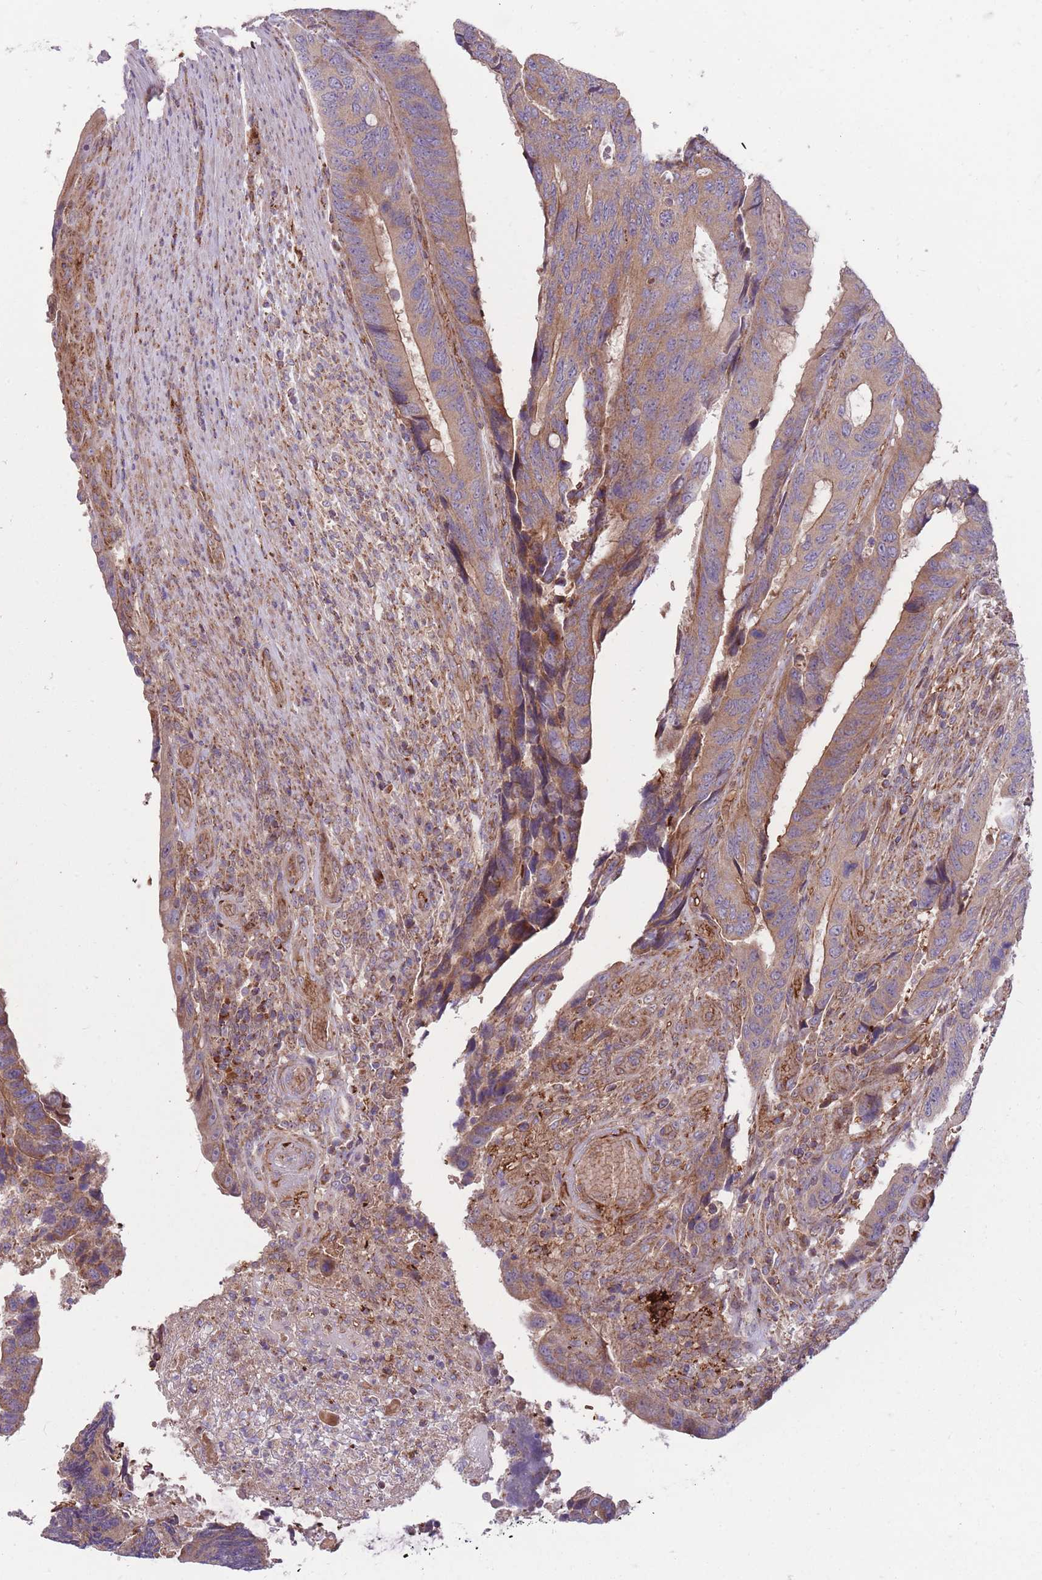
{"staining": {"intensity": "moderate", "quantity": ">75%", "location": "cytoplasmic/membranous"}, "tissue": "colorectal cancer", "cell_type": "Tumor cells", "image_type": "cancer", "snomed": [{"axis": "morphology", "description": "Adenocarcinoma, NOS"}, {"axis": "topography", "description": "Colon"}], "caption": "Immunohistochemistry (DAB) staining of human colorectal adenocarcinoma exhibits moderate cytoplasmic/membranous protein expression in approximately >75% of tumor cells. Immunohistochemistry (ihc) stains the protein in brown and the nuclei are stained blue.", "gene": "ANKRD10", "patient": {"sex": "male", "age": 87}}